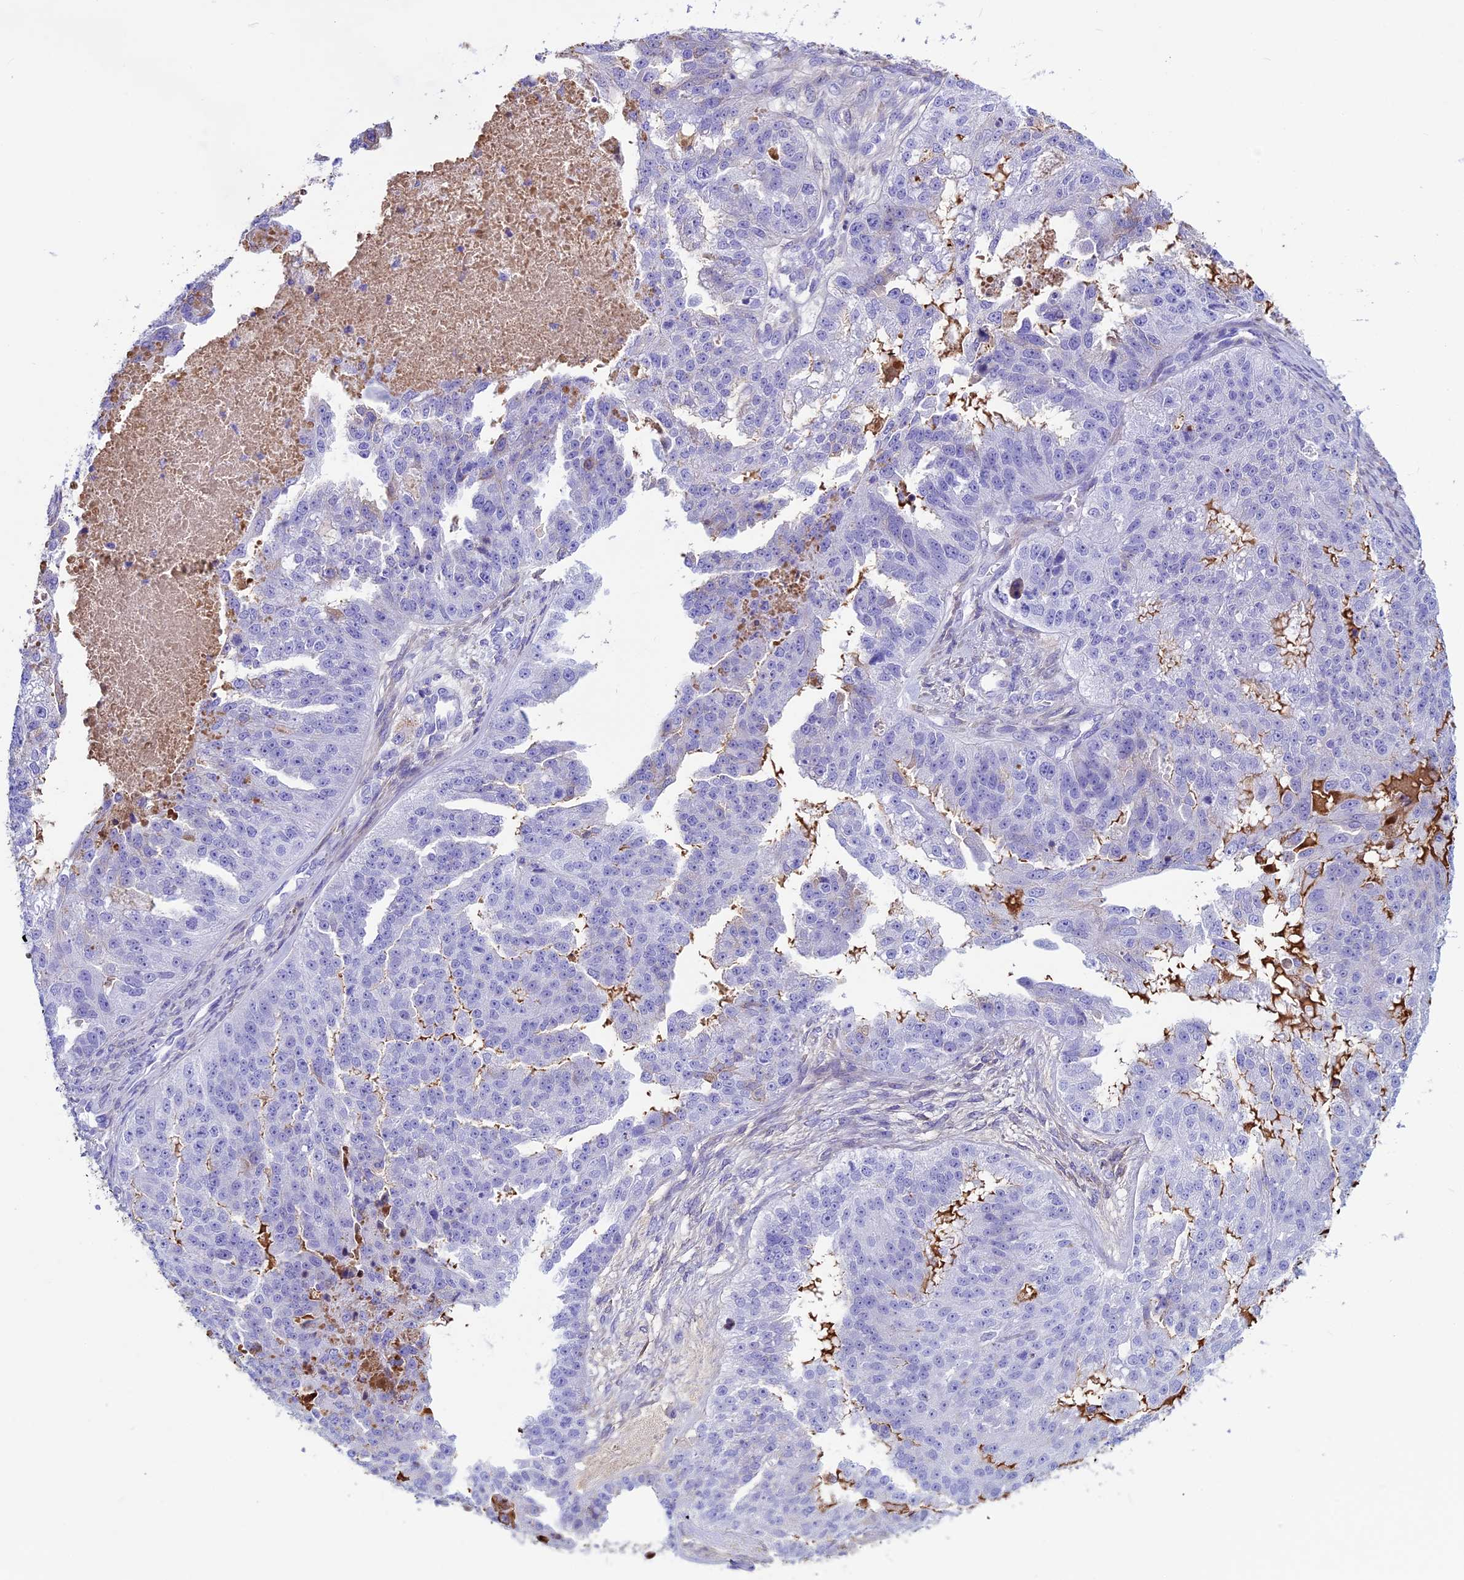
{"staining": {"intensity": "negative", "quantity": "none", "location": "none"}, "tissue": "ovarian cancer", "cell_type": "Tumor cells", "image_type": "cancer", "snomed": [{"axis": "morphology", "description": "Cystadenocarcinoma, serous, NOS"}, {"axis": "topography", "description": "Ovary"}], "caption": "Immunohistochemistry (IHC) of human ovarian cancer (serous cystadenocarcinoma) shows no expression in tumor cells. The staining is performed using DAB (3,3'-diaminobenzidine) brown chromogen with nuclei counter-stained in using hematoxylin.", "gene": "IGSF6", "patient": {"sex": "female", "age": 58}}